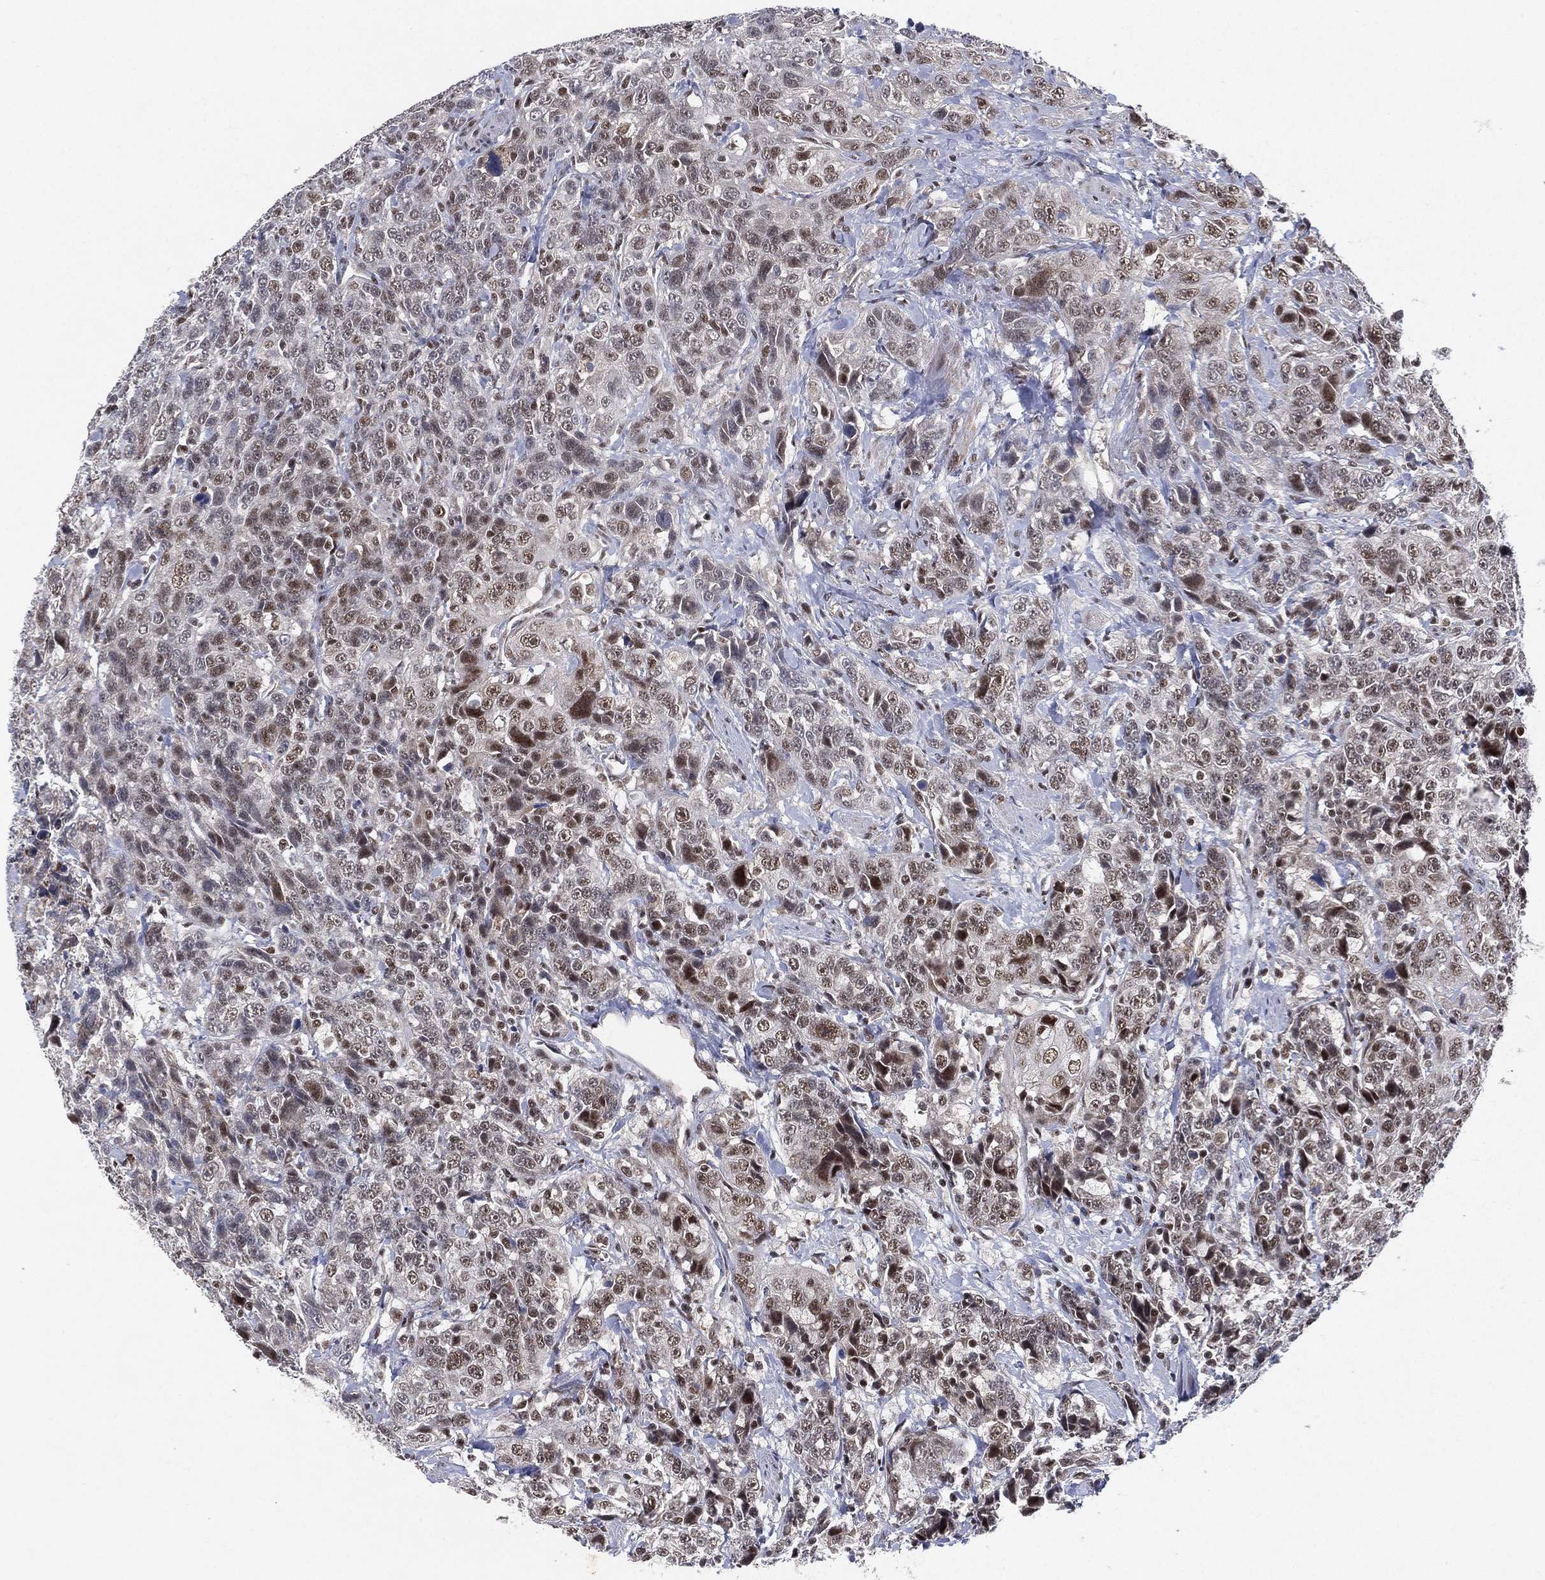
{"staining": {"intensity": "moderate", "quantity": "25%-75%", "location": "nuclear"}, "tissue": "urothelial cancer", "cell_type": "Tumor cells", "image_type": "cancer", "snomed": [{"axis": "morphology", "description": "Urothelial carcinoma, NOS"}, {"axis": "morphology", "description": "Urothelial carcinoma, High grade"}, {"axis": "topography", "description": "Urinary bladder"}], "caption": "Moderate nuclear positivity is identified in approximately 25%-75% of tumor cells in transitional cell carcinoma.", "gene": "DGCR8", "patient": {"sex": "female", "age": 73}}